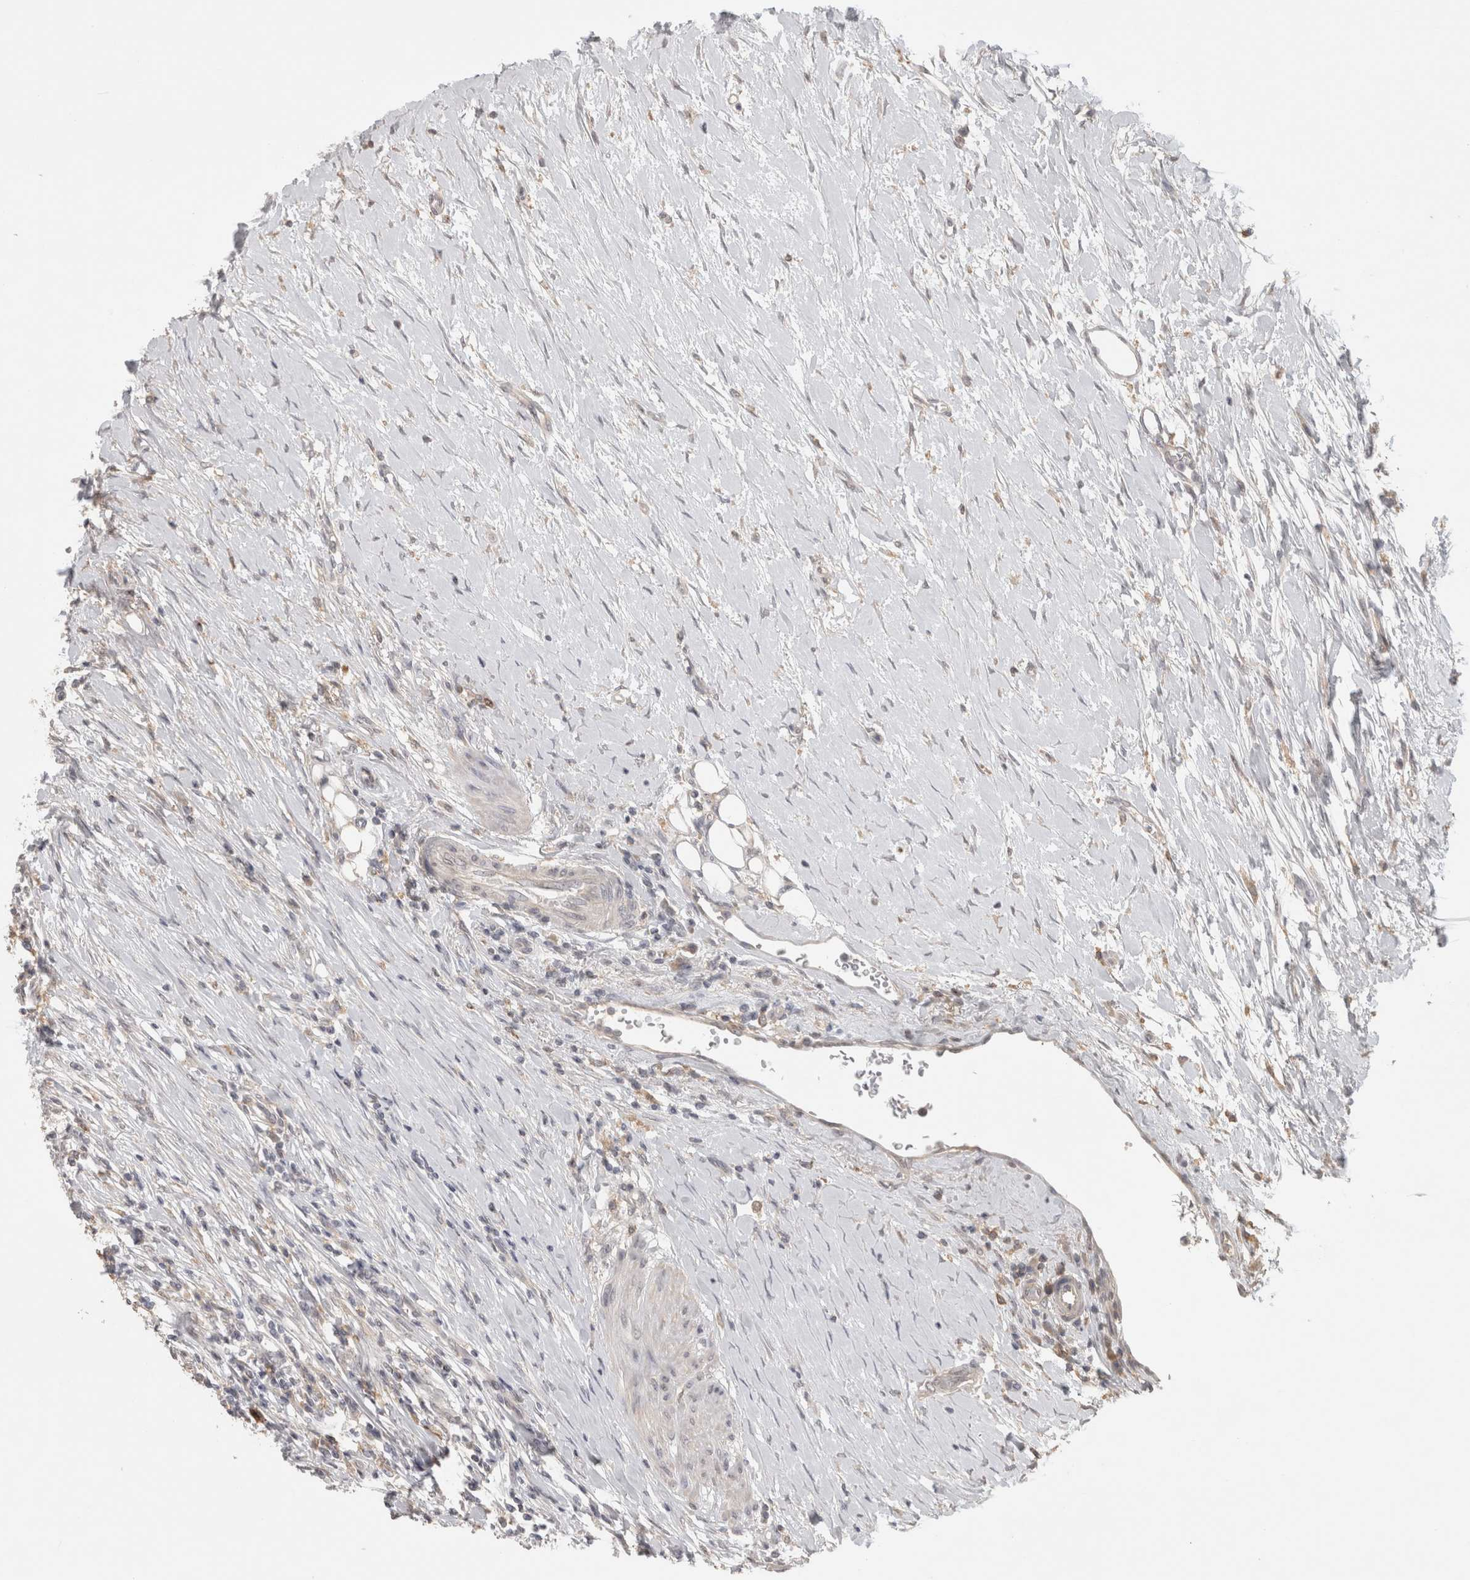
{"staining": {"intensity": "negative", "quantity": "none", "location": "none"}, "tissue": "urothelial cancer", "cell_type": "Tumor cells", "image_type": "cancer", "snomed": [{"axis": "morphology", "description": "Urothelial carcinoma, High grade"}, {"axis": "topography", "description": "Urinary bladder"}], "caption": "Histopathology image shows no protein positivity in tumor cells of urothelial cancer tissue.", "gene": "HAVCR2", "patient": {"sex": "female", "age": 56}}